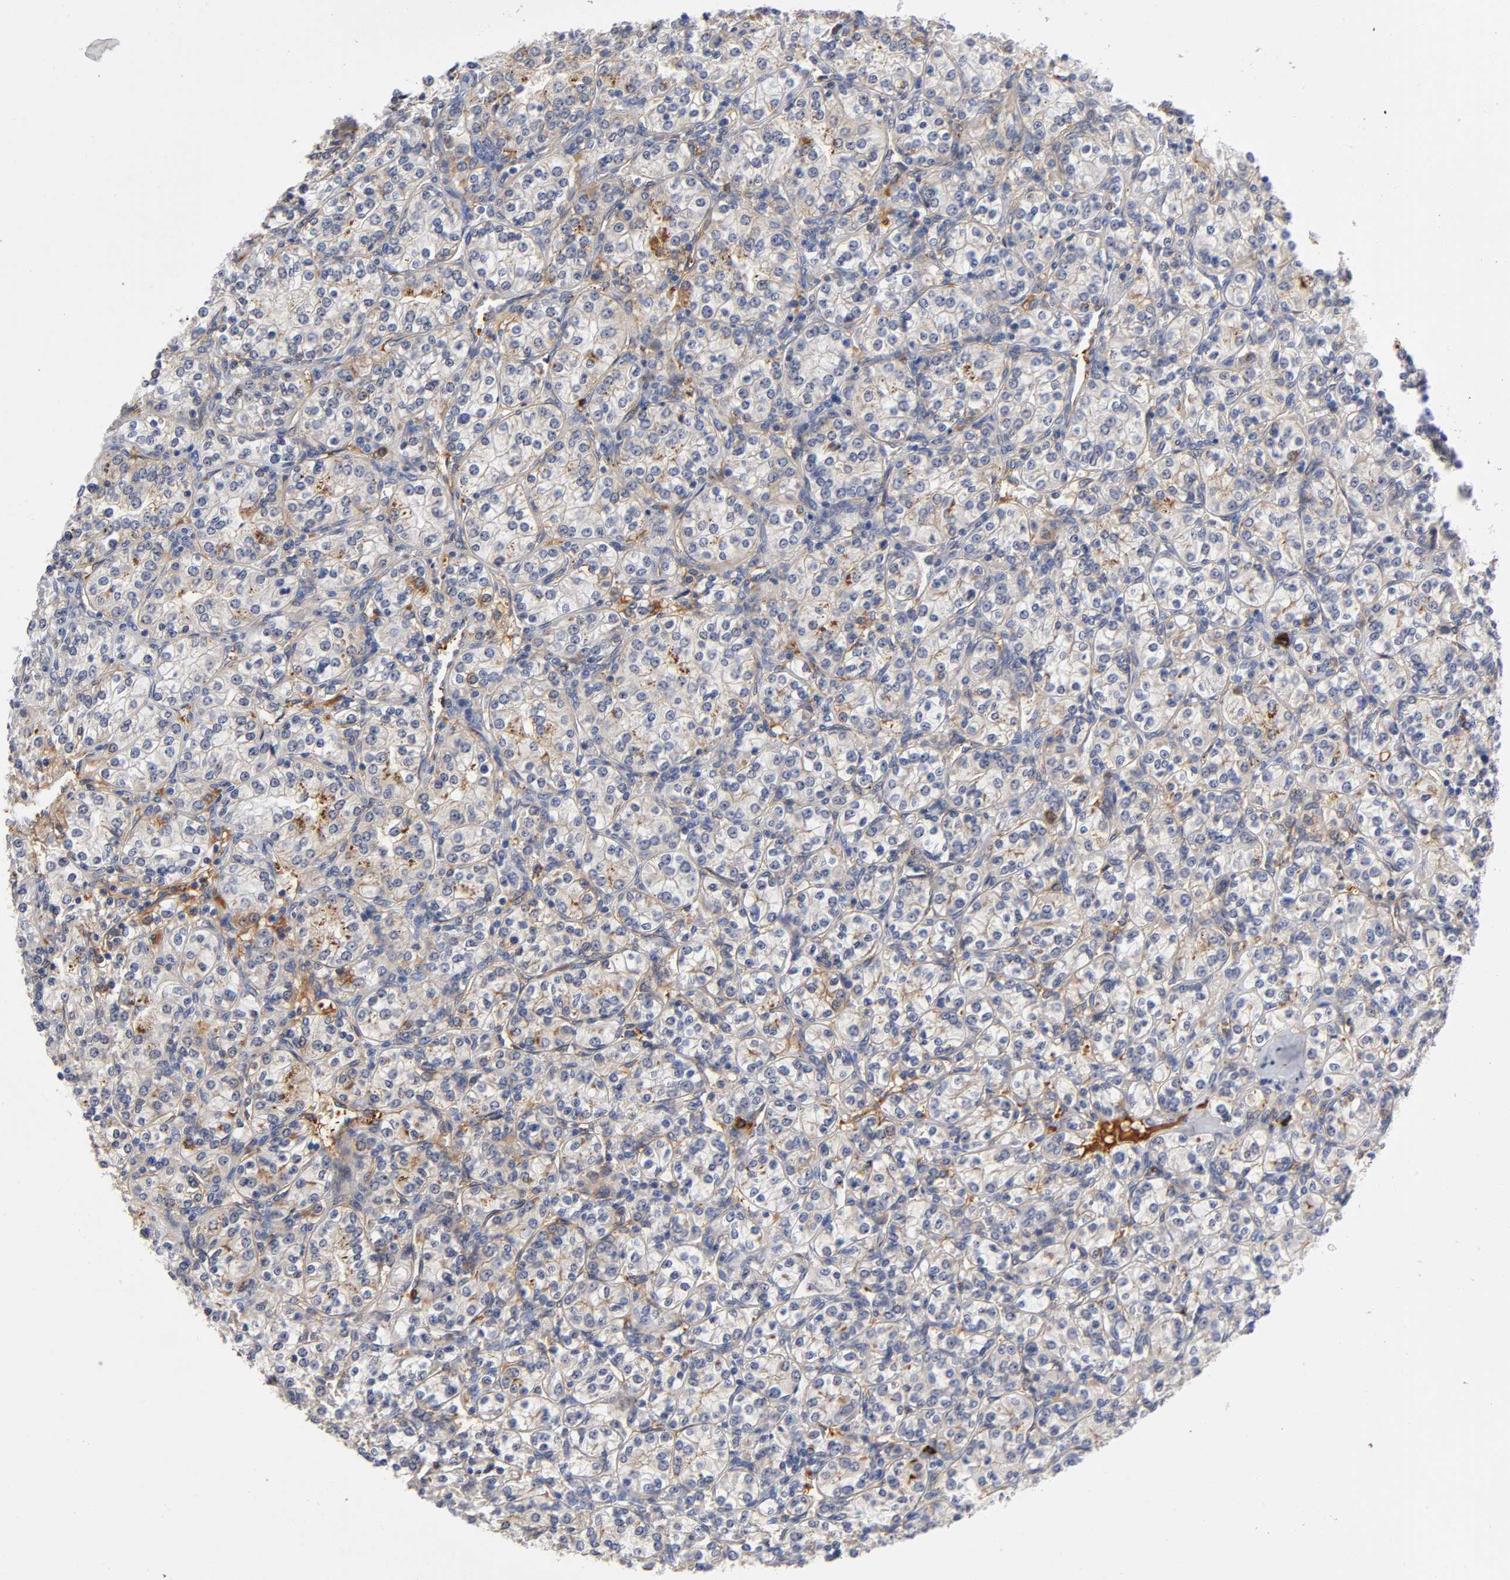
{"staining": {"intensity": "weak", "quantity": ">75%", "location": "cytoplasmic/membranous"}, "tissue": "renal cancer", "cell_type": "Tumor cells", "image_type": "cancer", "snomed": [{"axis": "morphology", "description": "Adenocarcinoma, NOS"}, {"axis": "topography", "description": "Kidney"}], "caption": "Immunohistochemical staining of renal adenocarcinoma exhibits low levels of weak cytoplasmic/membranous protein positivity in about >75% of tumor cells.", "gene": "NOVA1", "patient": {"sex": "male", "age": 77}}